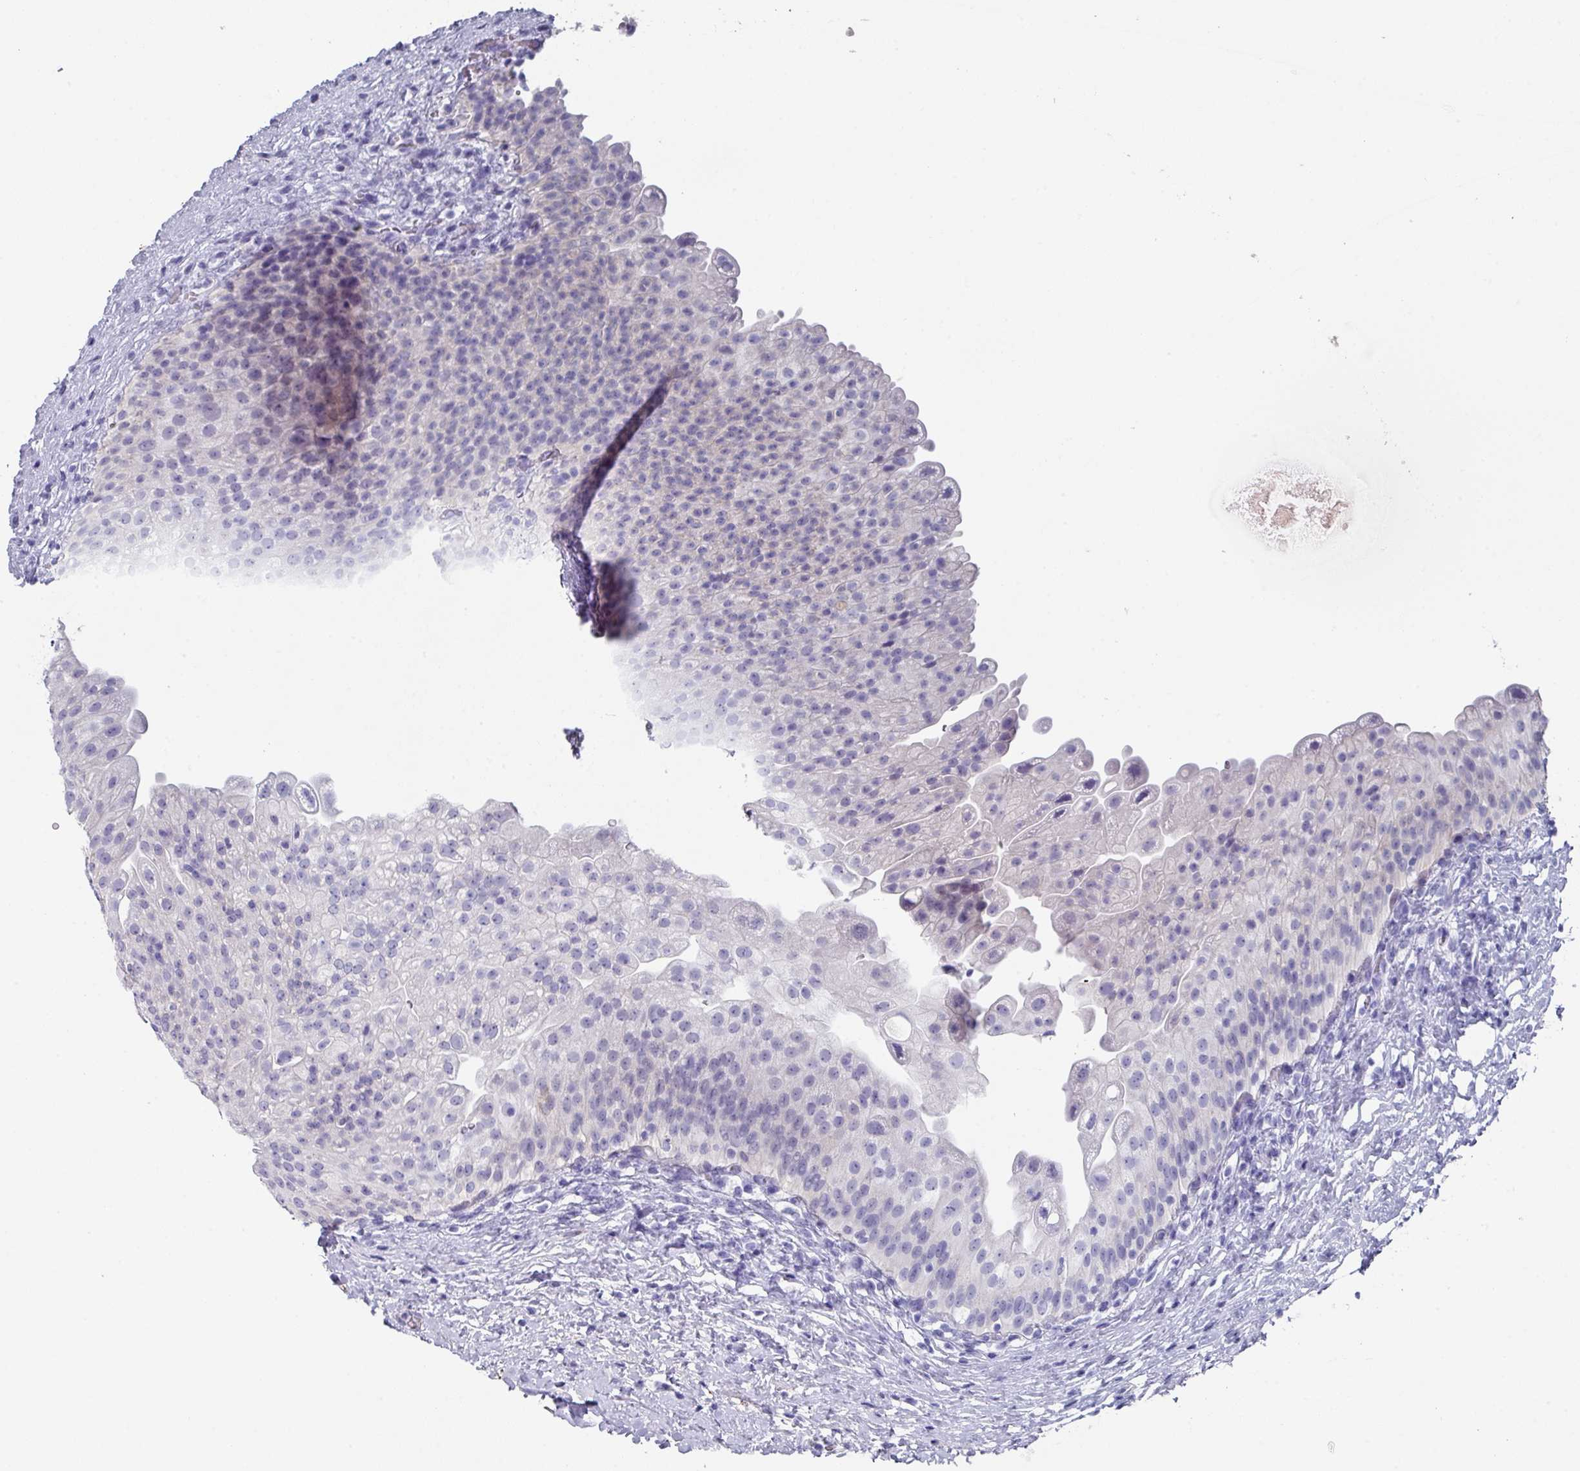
{"staining": {"intensity": "negative", "quantity": "none", "location": "none"}, "tissue": "urinary bladder", "cell_type": "Urothelial cells", "image_type": "normal", "snomed": [{"axis": "morphology", "description": "Normal tissue, NOS"}, {"axis": "topography", "description": "Urinary bladder"}], "caption": "An image of urinary bladder stained for a protein shows no brown staining in urothelial cells. Nuclei are stained in blue.", "gene": "PEX10", "patient": {"sex": "female", "age": 27}}